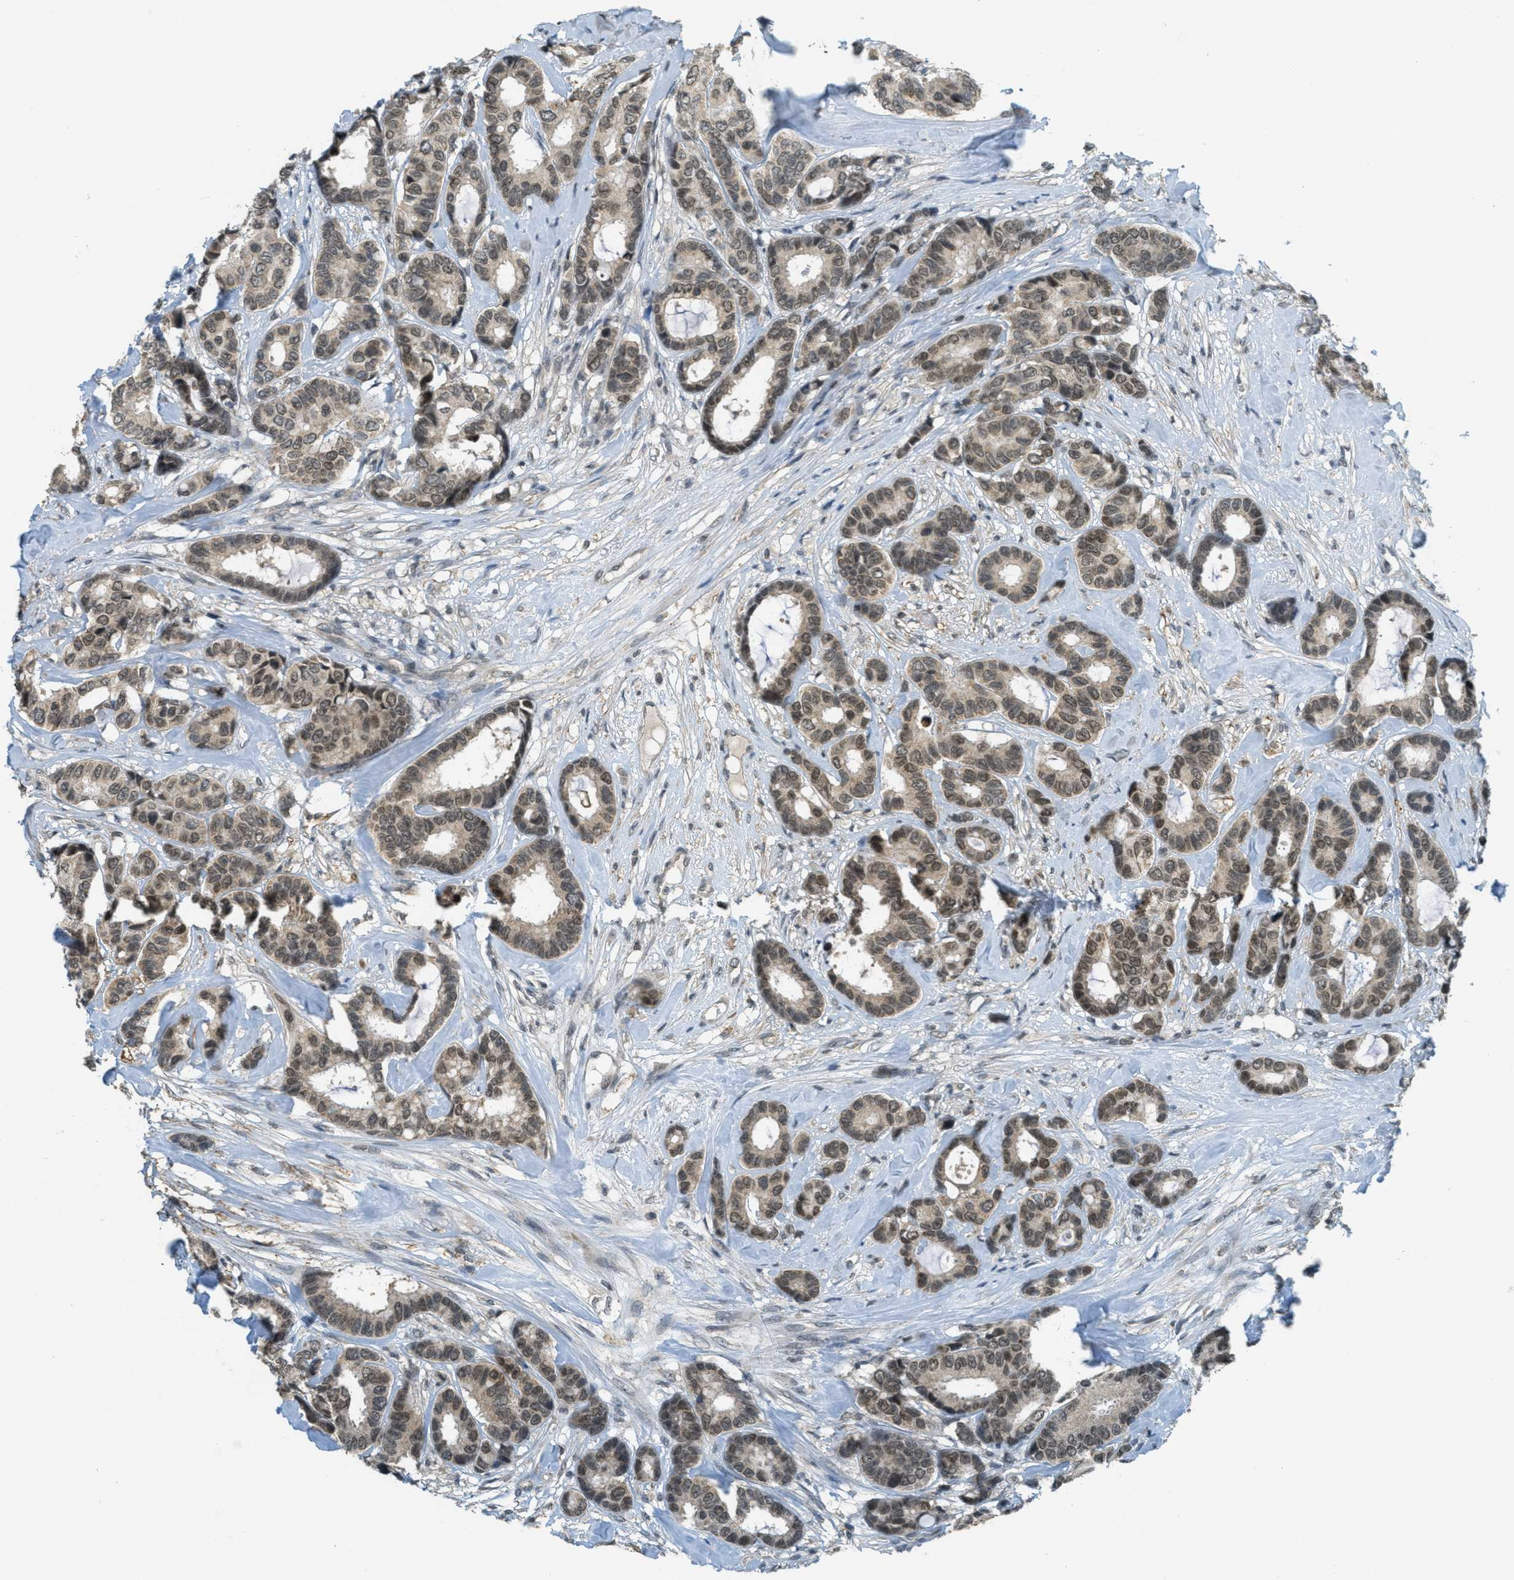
{"staining": {"intensity": "weak", "quantity": ">75%", "location": "cytoplasmic/membranous,nuclear"}, "tissue": "breast cancer", "cell_type": "Tumor cells", "image_type": "cancer", "snomed": [{"axis": "morphology", "description": "Duct carcinoma"}, {"axis": "topography", "description": "Breast"}], "caption": "The photomicrograph demonstrates immunohistochemical staining of breast cancer (intraductal carcinoma). There is weak cytoplasmic/membranous and nuclear positivity is present in about >75% of tumor cells.", "gene": "TCF20", "patient": {"sex": "female", "age": 87}}